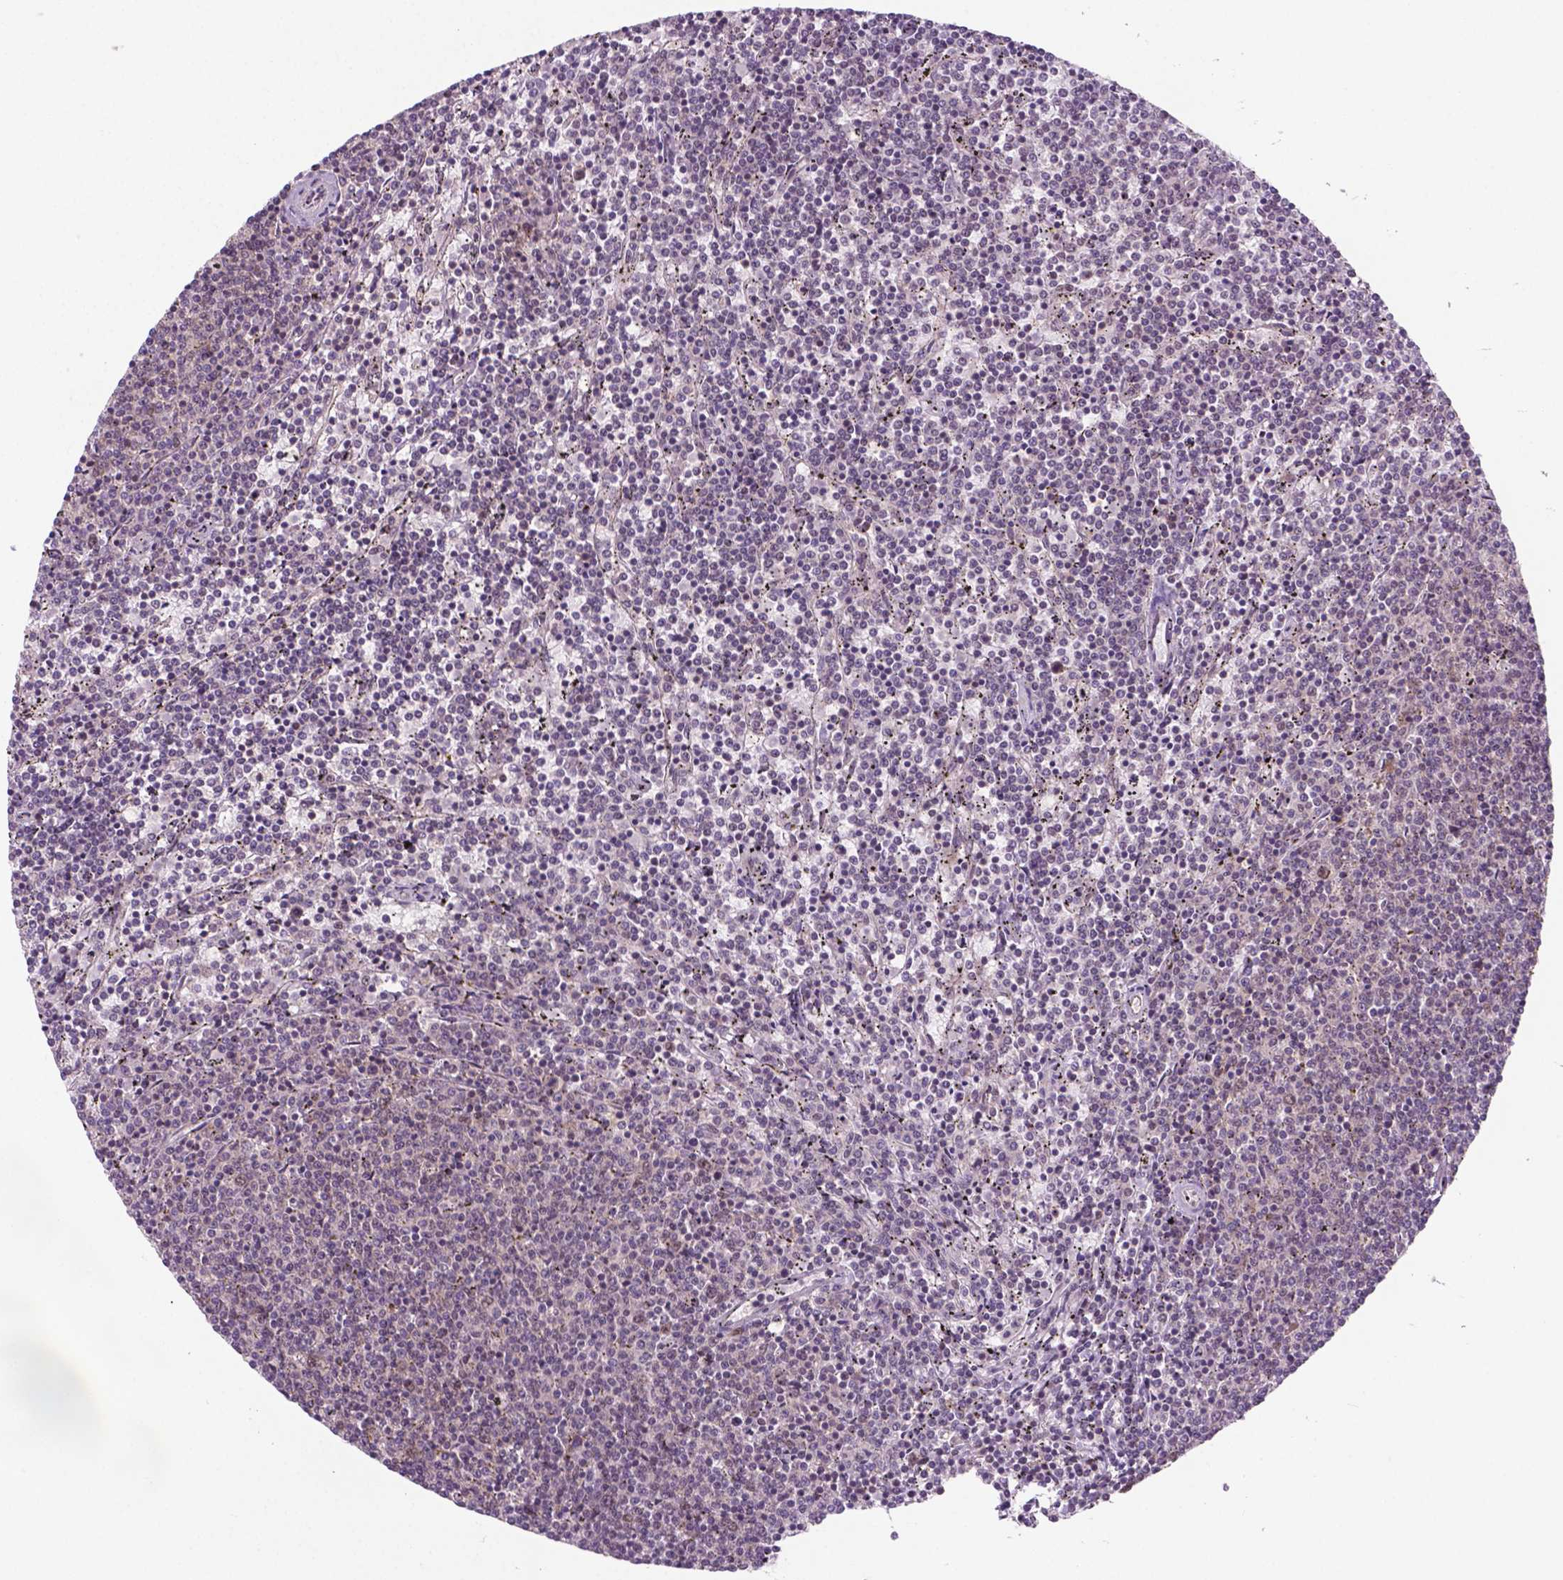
{"staining": {"intensity": "weak", "quantity": "25%-75%", "location": "nuclear"}, "tissue": "lymphoma", "cell_type": "Tumor cells", "image_type": "cancer", "snomed": [{"axis": "morphology", "description": "Malignant lymphoma, non-Hodgkin's type, Low grade"}, {"axis": "topography", "description": "Spleen"}], "caption": "Weak nuclear staining for a protein is identified in about 25%-75% of tumor cells of malignant lymphoma, non-Hodgkin's type (low-grade) using IHC.", "gene": "PHAX", "patient": {"sex": "female", "age": 50}}